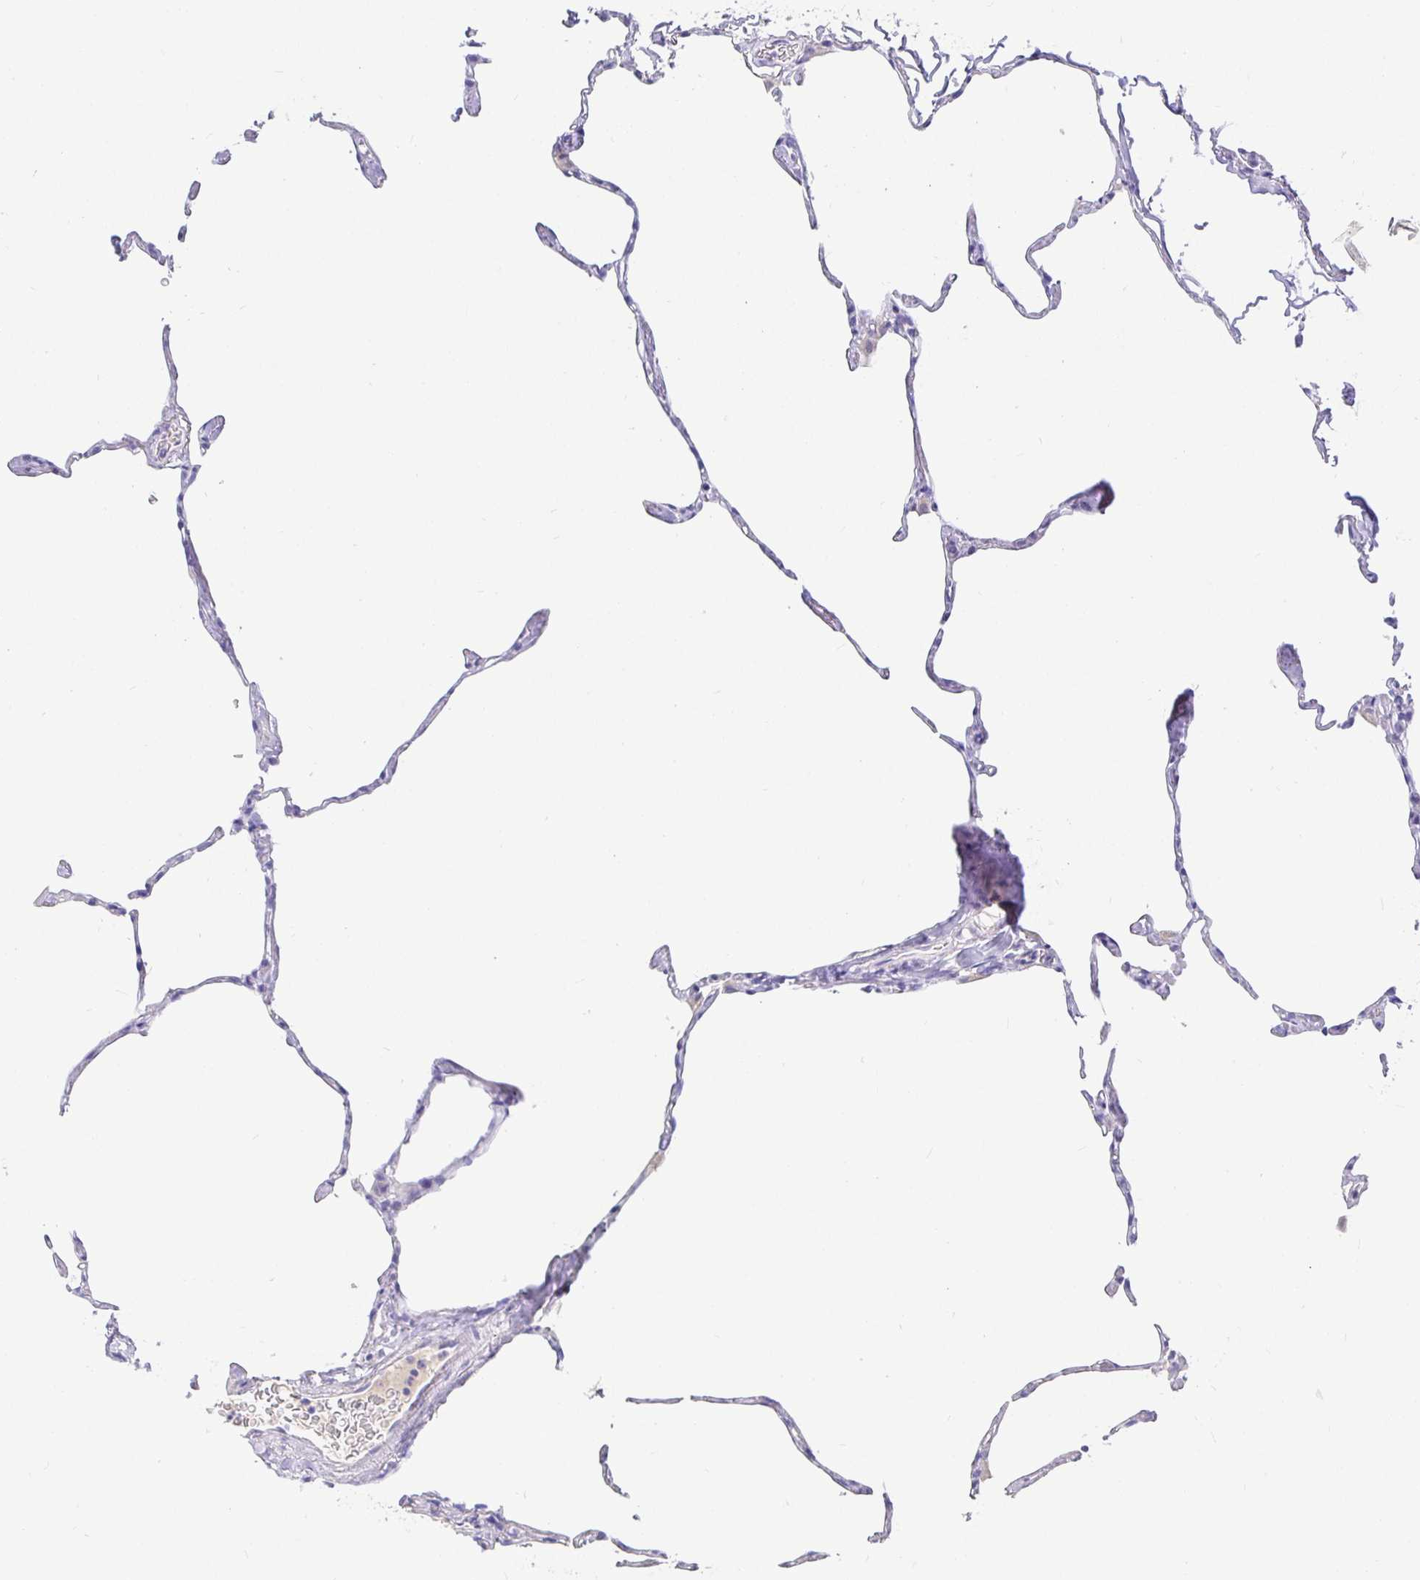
{"staining": {"intensity": "negative", "quantity": "none", "location": "none"}, "tissue": "lung", "cell_type": "Alveolar cells", "image_type": "normal", "snomed": [{"axis": "morphology", "description": "Normal tissue, NOS"}, {"axis": "topography", "description": "Lung"}], "caption": "An immunohistochemistry histopathology image of benign lung is shown. There is no staining in alveolar cells of lung.", "gene": "TPTE", "patient": {"sex": "male", "age": 65}}